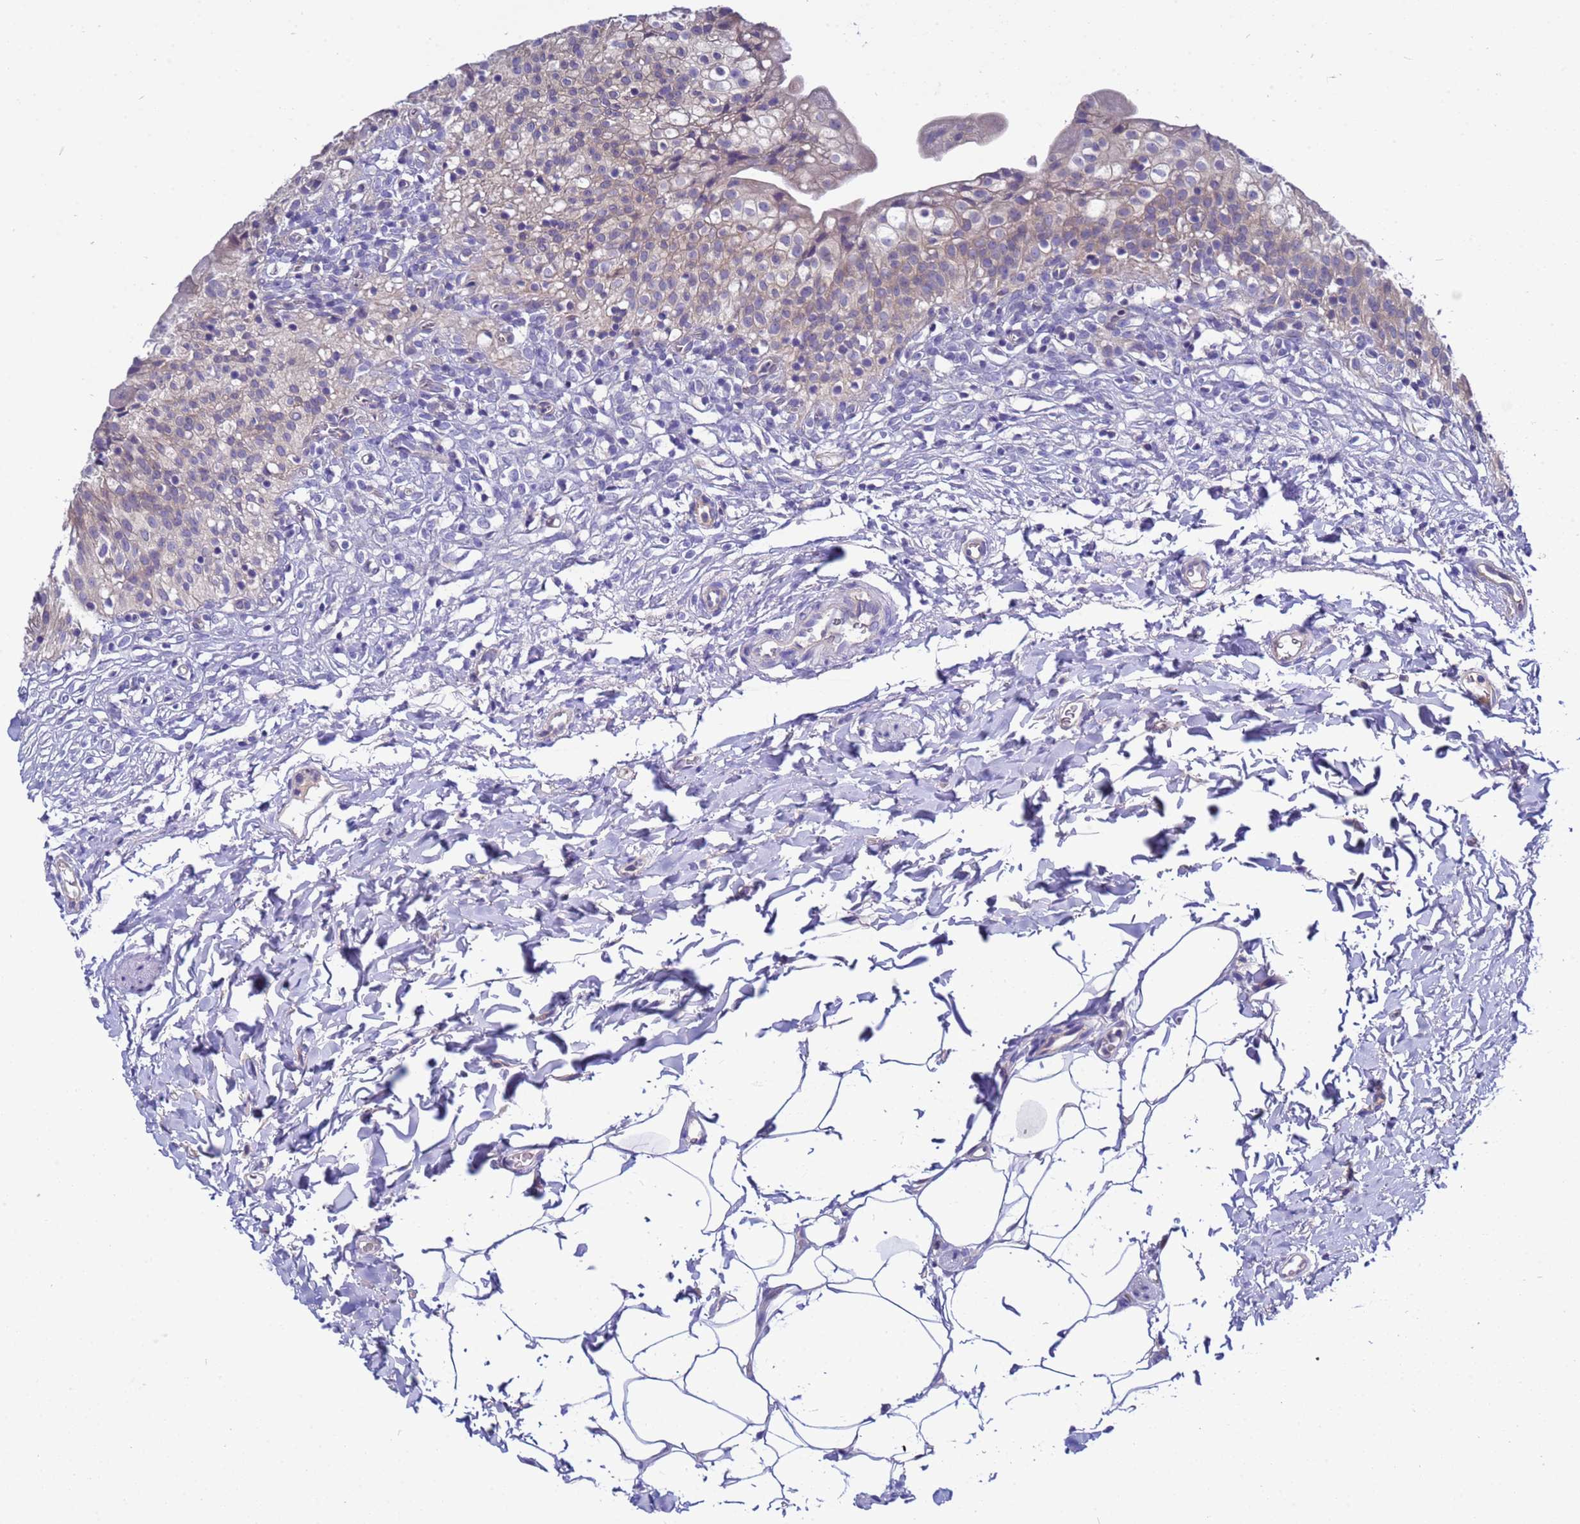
{"staining": {"intensity": "moderate", "quantity": "<25%", "location": "cytoplasmic/membranous"}, "tissue": "urinary bladder", "cell_type": "Urothelial cells", "image_type": "normal", "snomed": [{"axis": "morphology", "description": "Normal tissue, NOS"}, {"axis": "topography", "description": "Urinary bladder"}], "caption": "A low amount of moderate cytoplasmic/membranous positivity is identified in approximately <25% of urothelial cells in benign urinary bladder.", "gene": "RC3H2", "patient": {"sex": "male", "age": 55}}